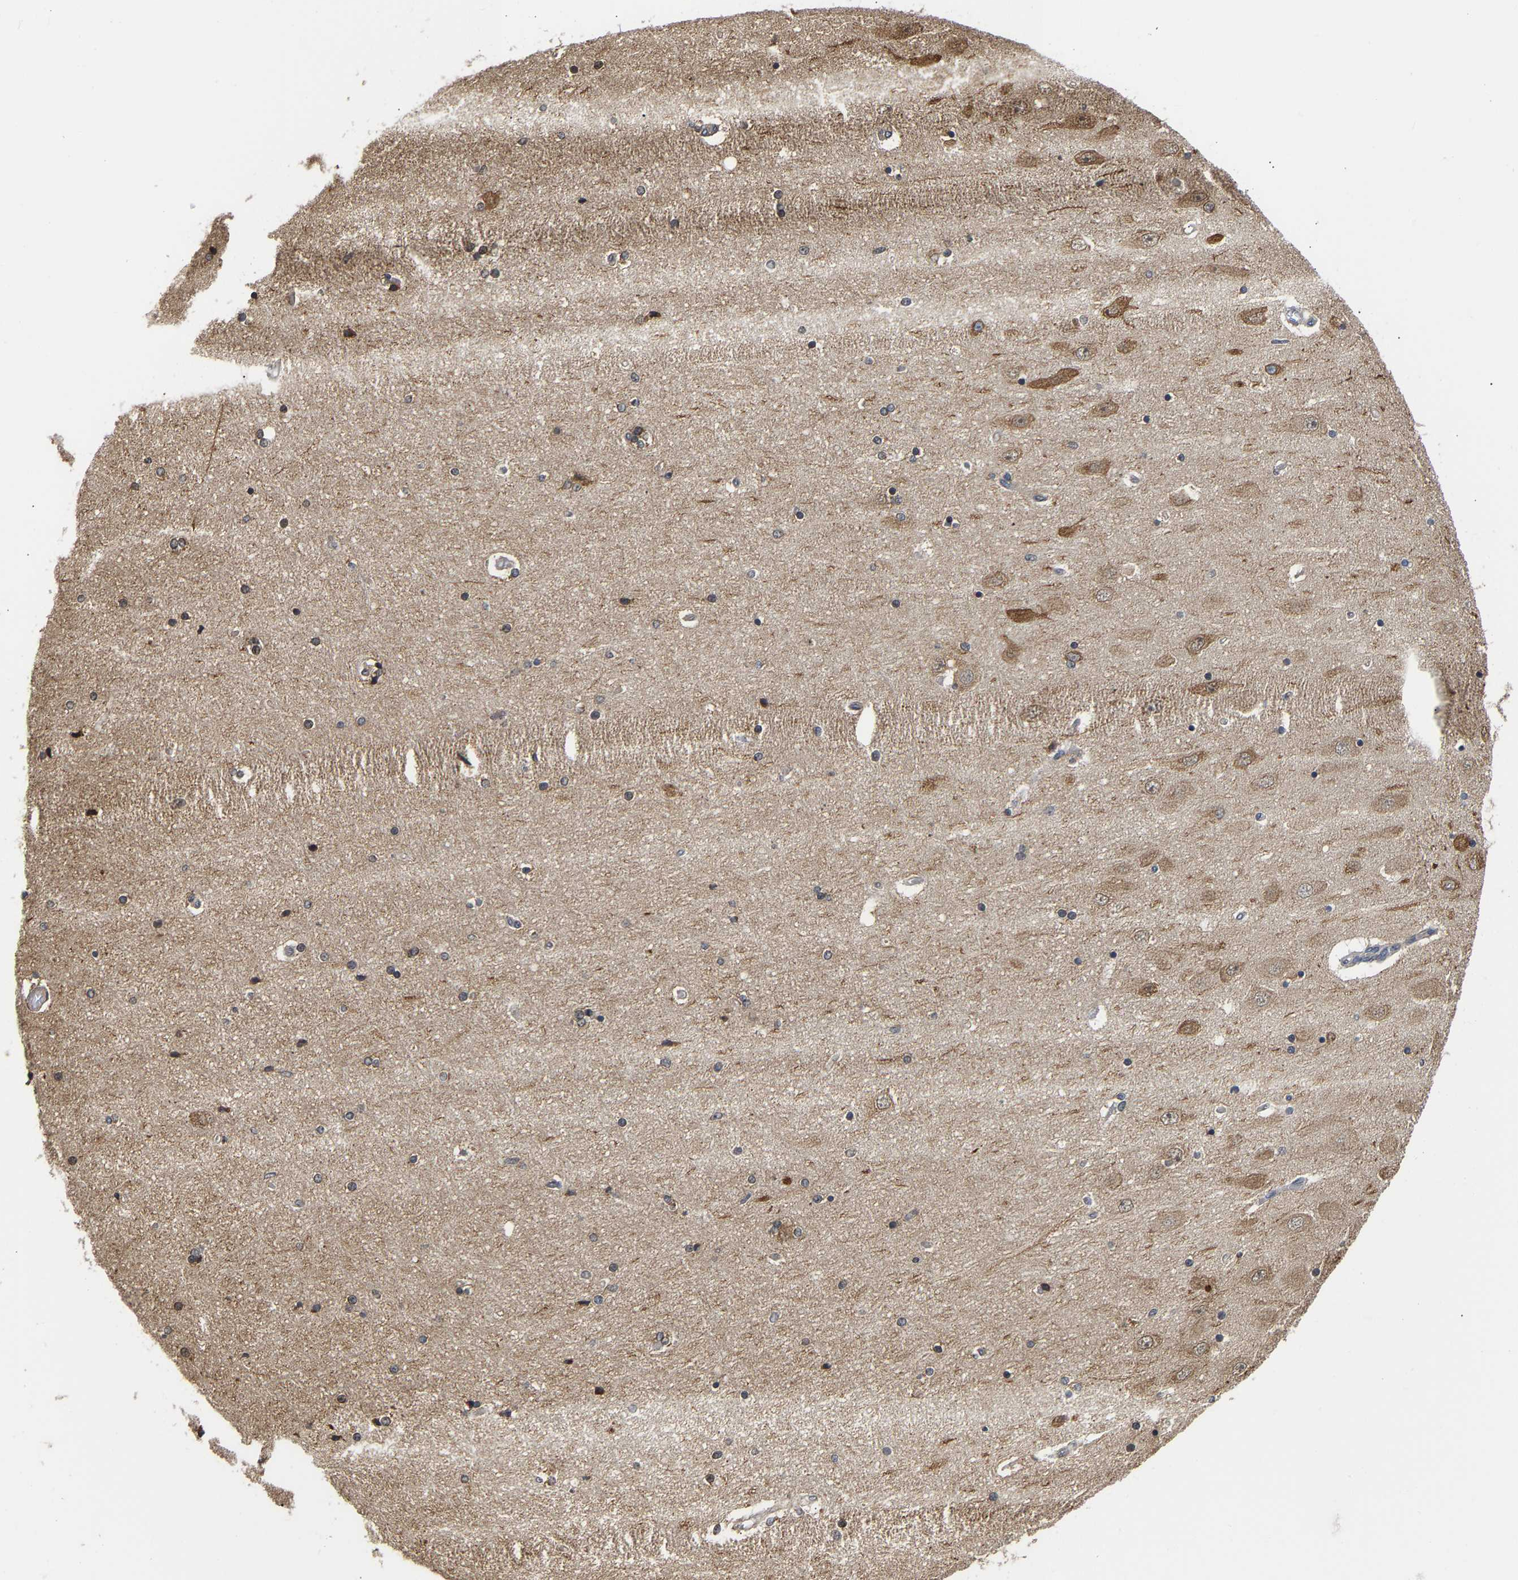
{"staining": {"intensity": "moderate", "quantity": "<25%", "location": "cytoplasmic/membranous"}, "tissue": "hippocampus", "cell_type": "Glial cells", "image_type": "normal", "snomed": [{"axis": "morphology", "description": "Normal tissue, NOS"}, {"axis": "topography", "description": "Hippocampus"}], "caption": "There is low levels of moderate cytoplasmic/membranous expression in glial cells of unremarkable hippocampus, as demonstrated by immunohistochemical staining (brown color).", "gene": "ARAP1", "patient": {"sex": "female", "age": 54}}